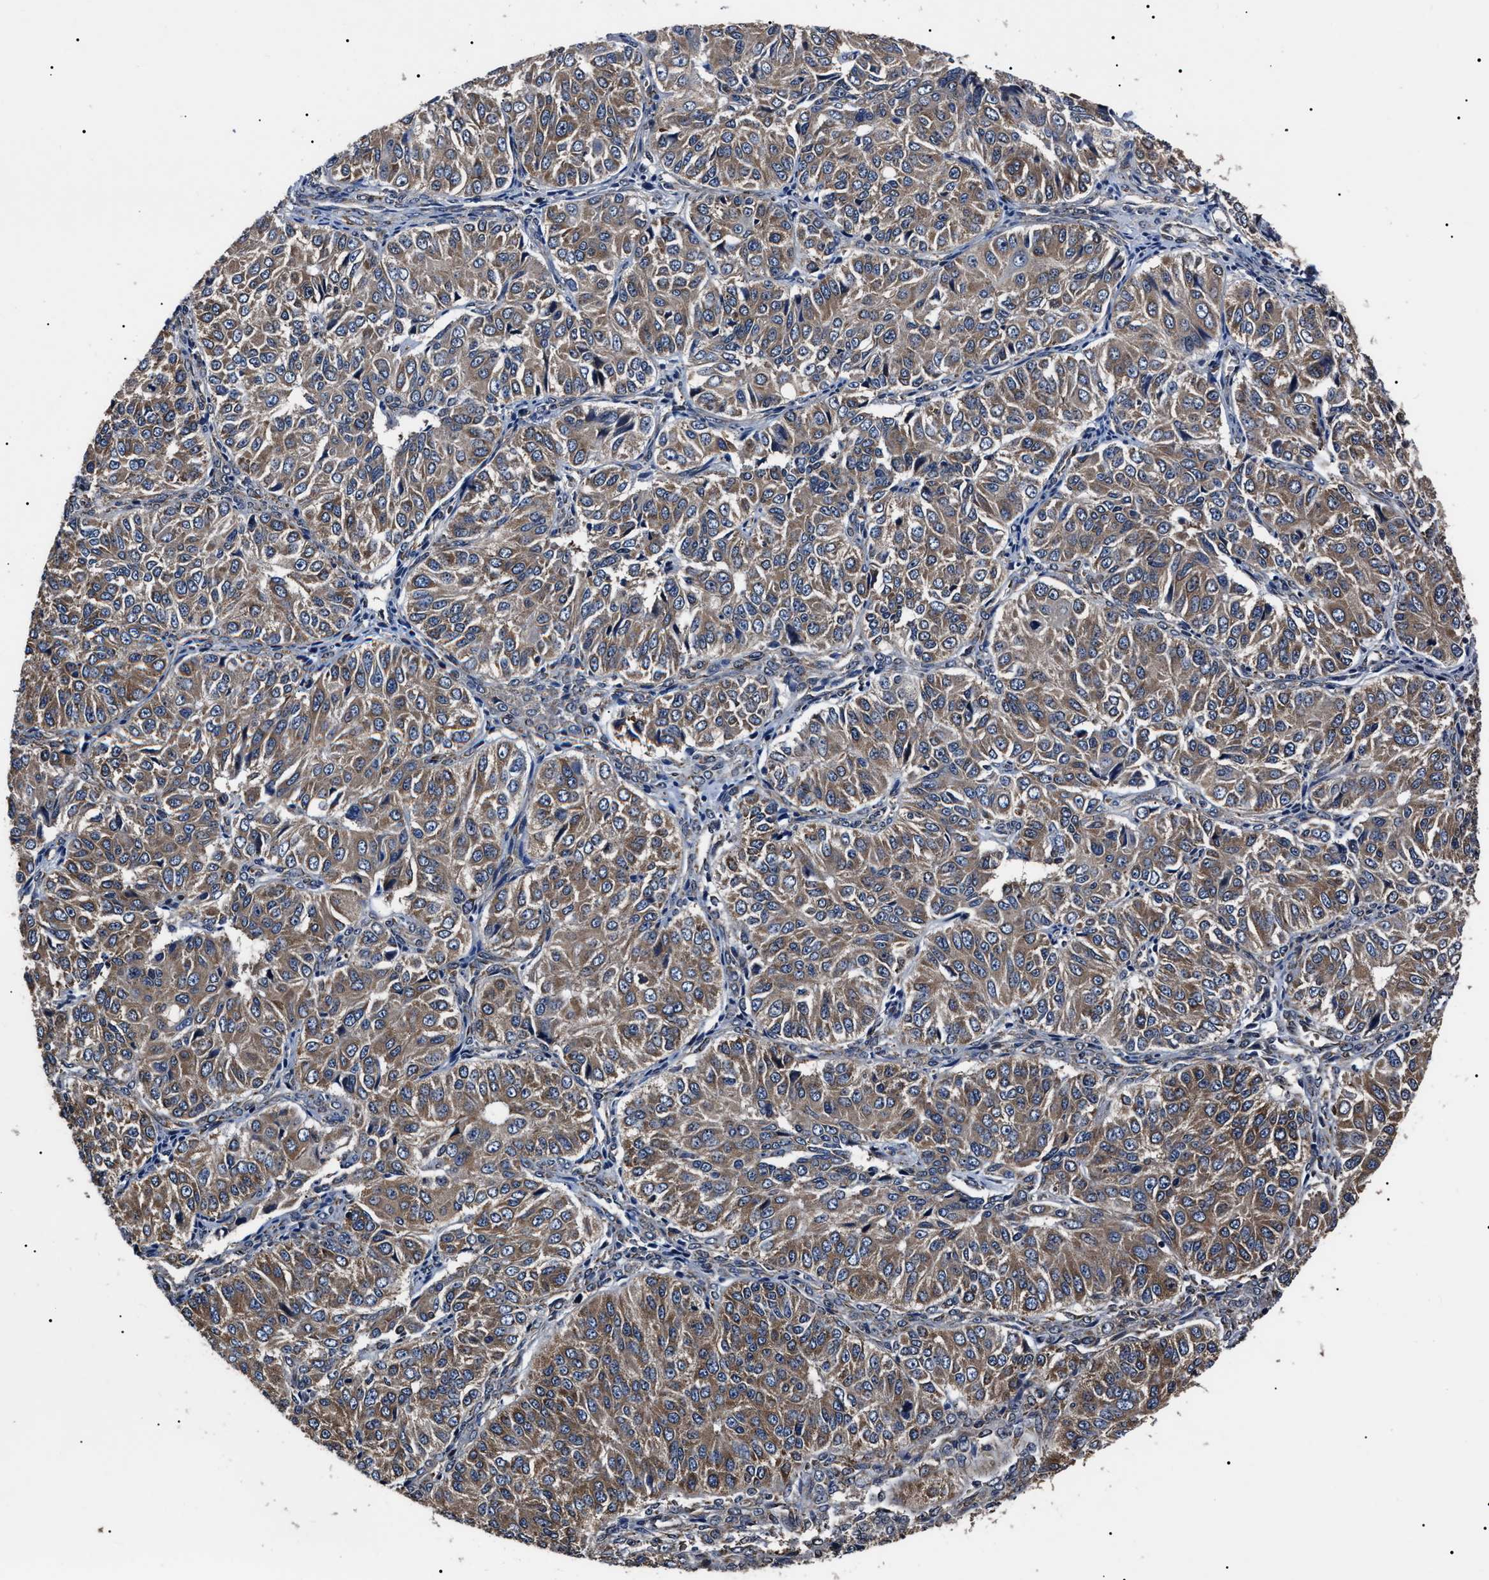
{"staining": {"intensity": "moderate", "quantity": ">75%", "location": "cytoplasmic/membranous"}, "tissue": "ovarian cancer", "cell_type": "Tumor cells", "image_type": "cancer", "snomed": [{"axis": "morphology", "description": "Carcinoma, endometroid"}, {"axis": "topography", "description": "Ovary"}], "caption": "Protein expression analysis of human ovarian endometroid carcinoma reveals moderate cytoplasmic/membranous staining in about >75% of tumor cells.", "gene": "CCT8", "patient": {"sex": "female", "age": 51}}